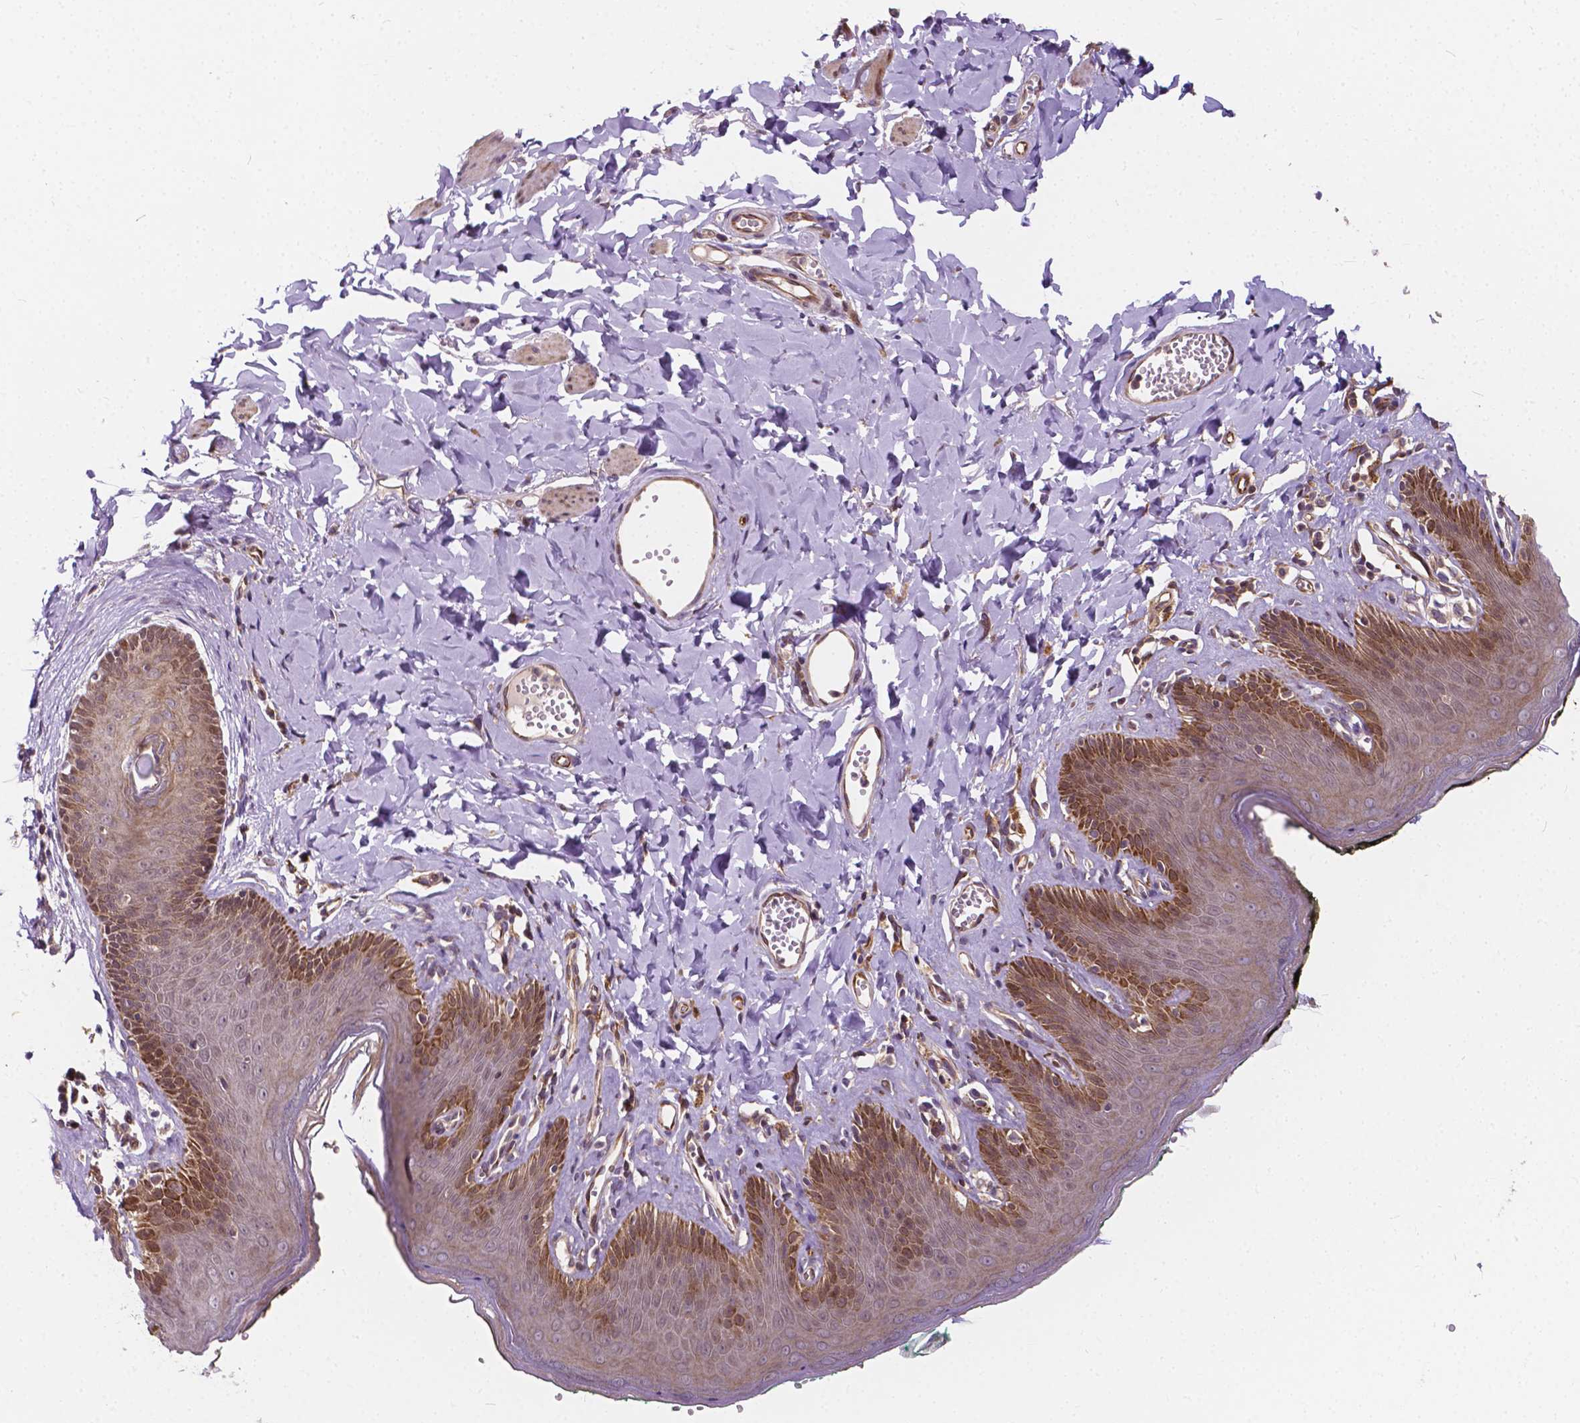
{"staining": {"intensity": "moderate", "quantity": ">75%", "location": "cytoplasmic/membranous,nuclear"}, "tissue": "skin", "cell_type": "Epidermal cells", "image_type": "normal", "snomed": [{"axis": "morphology", "description": "Normal tissue, NOS"}, {"axis": "topography", "description": "Vulva"}, {"axis": "topography", "description": "Peripheral nerve tissue"}], "caption": "Protein expression by immunohistochemistry reveals moderate cytoplasmic/membranous,nuclear expression in about >75% of epidermal cells in normal skin.", "gene": "INPP5E", "patient": {"sex": "female", "age": 66}}